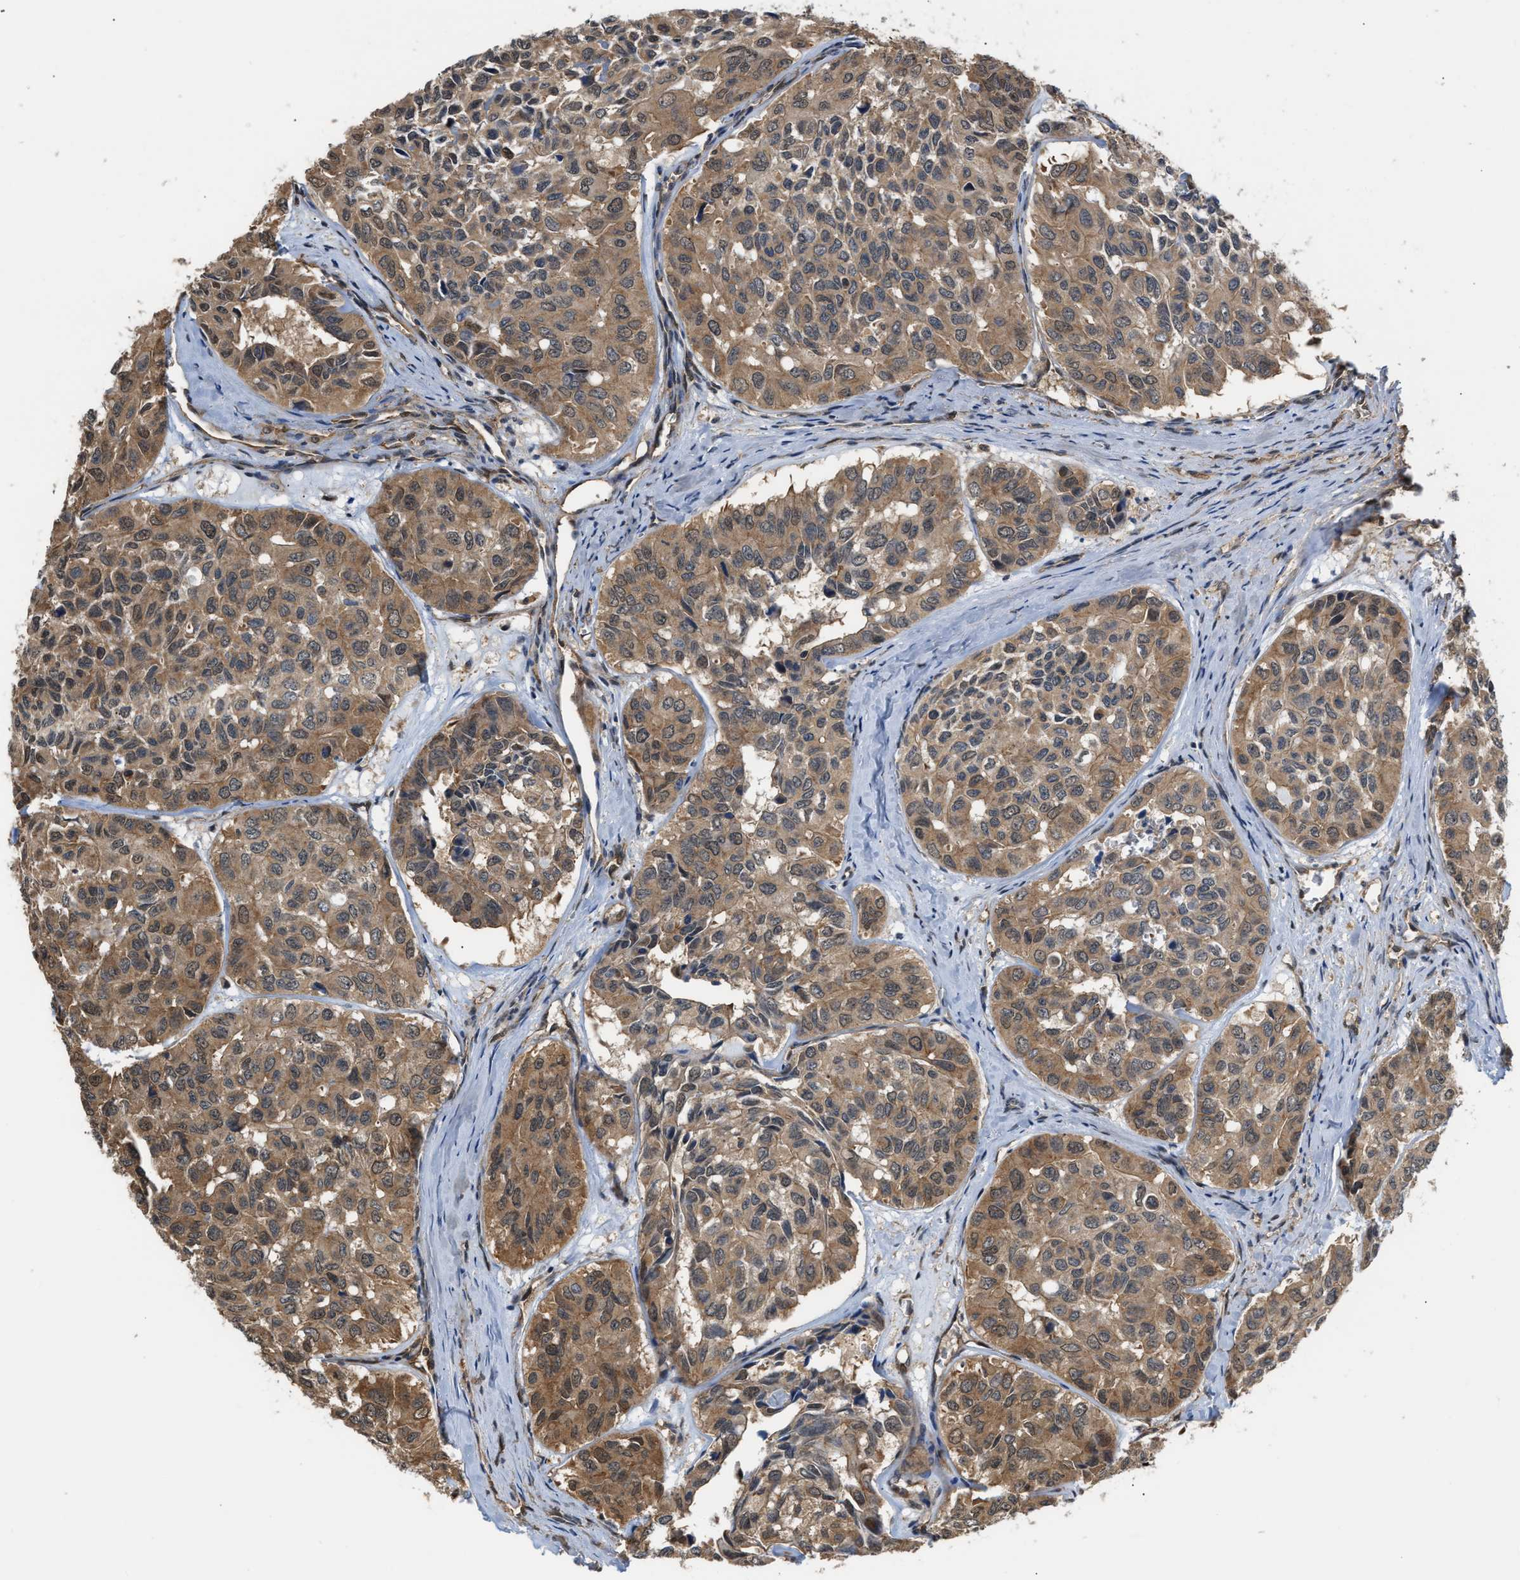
{"staining": {"intensity": "moderate", "quantity": ">75%", "location": "cytoplasmic/membranous"}, "tissue": "head and neck cancer", "cell_type": "Tumor cells", "image_type": "cancer", "snomed": [{"axis": "morphology", "description": "Adenocarcinoma, NOS"}, {"axis": "topography", "description": "Salivary gland, NOS"}, {"axis": "topography", "description": "Head-Neck"}], "caption": "Head and neck adenocarcinoma tissue displays moderate cytoplasmic/membranous positivity in about >75% of tumor cells (DAB (3,3'-diaminobenzidine) IHC with brightfield microscopy, high magnification).", "gene": "SCAI", "patient": {"sex": "female", "age": 76}}